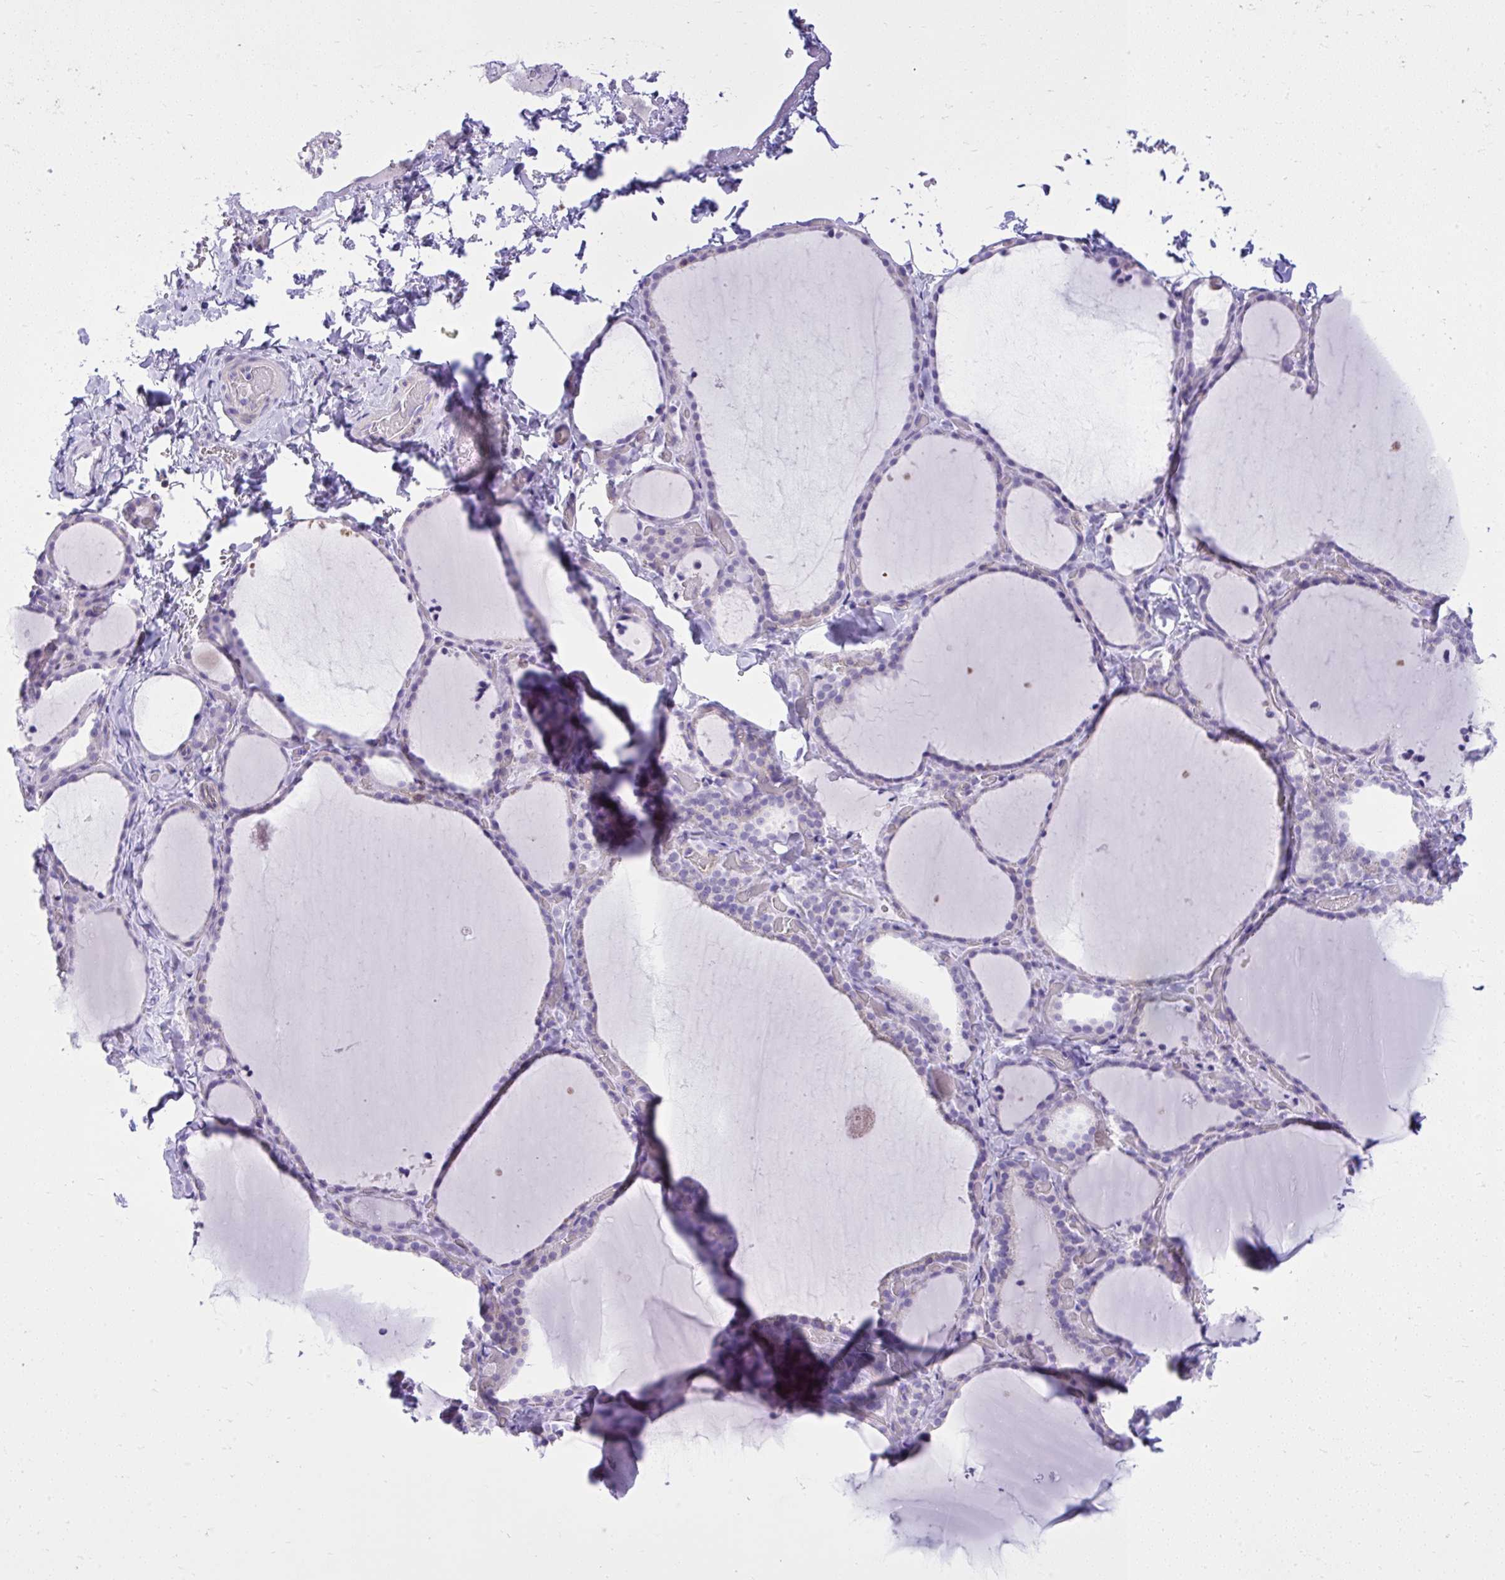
{"staining": {"intensity": "negative", "quantity": "none", "location": "none"}, "tissue": "thyroid gland", "cell_type": "Glandular cells", "image_type": "normal", "snomed": [{"axis": "morphology", "description": "Normal tissue, NOS"}, {"axis": "topography", "description": "Thyroid gland"}], "caption": "Immunohistochemistry histopathology image of unremarkable thyroid gland: thyroid gland stained with DAB reveals no significant protein staining in glandular cells. Brightfield microscopy of IHC stained with DAB (brown) and hematoxylin (blue), captured at high magnification.", "gene": "GPRIN3", "patient": {"sex": "female", "age": 22}}